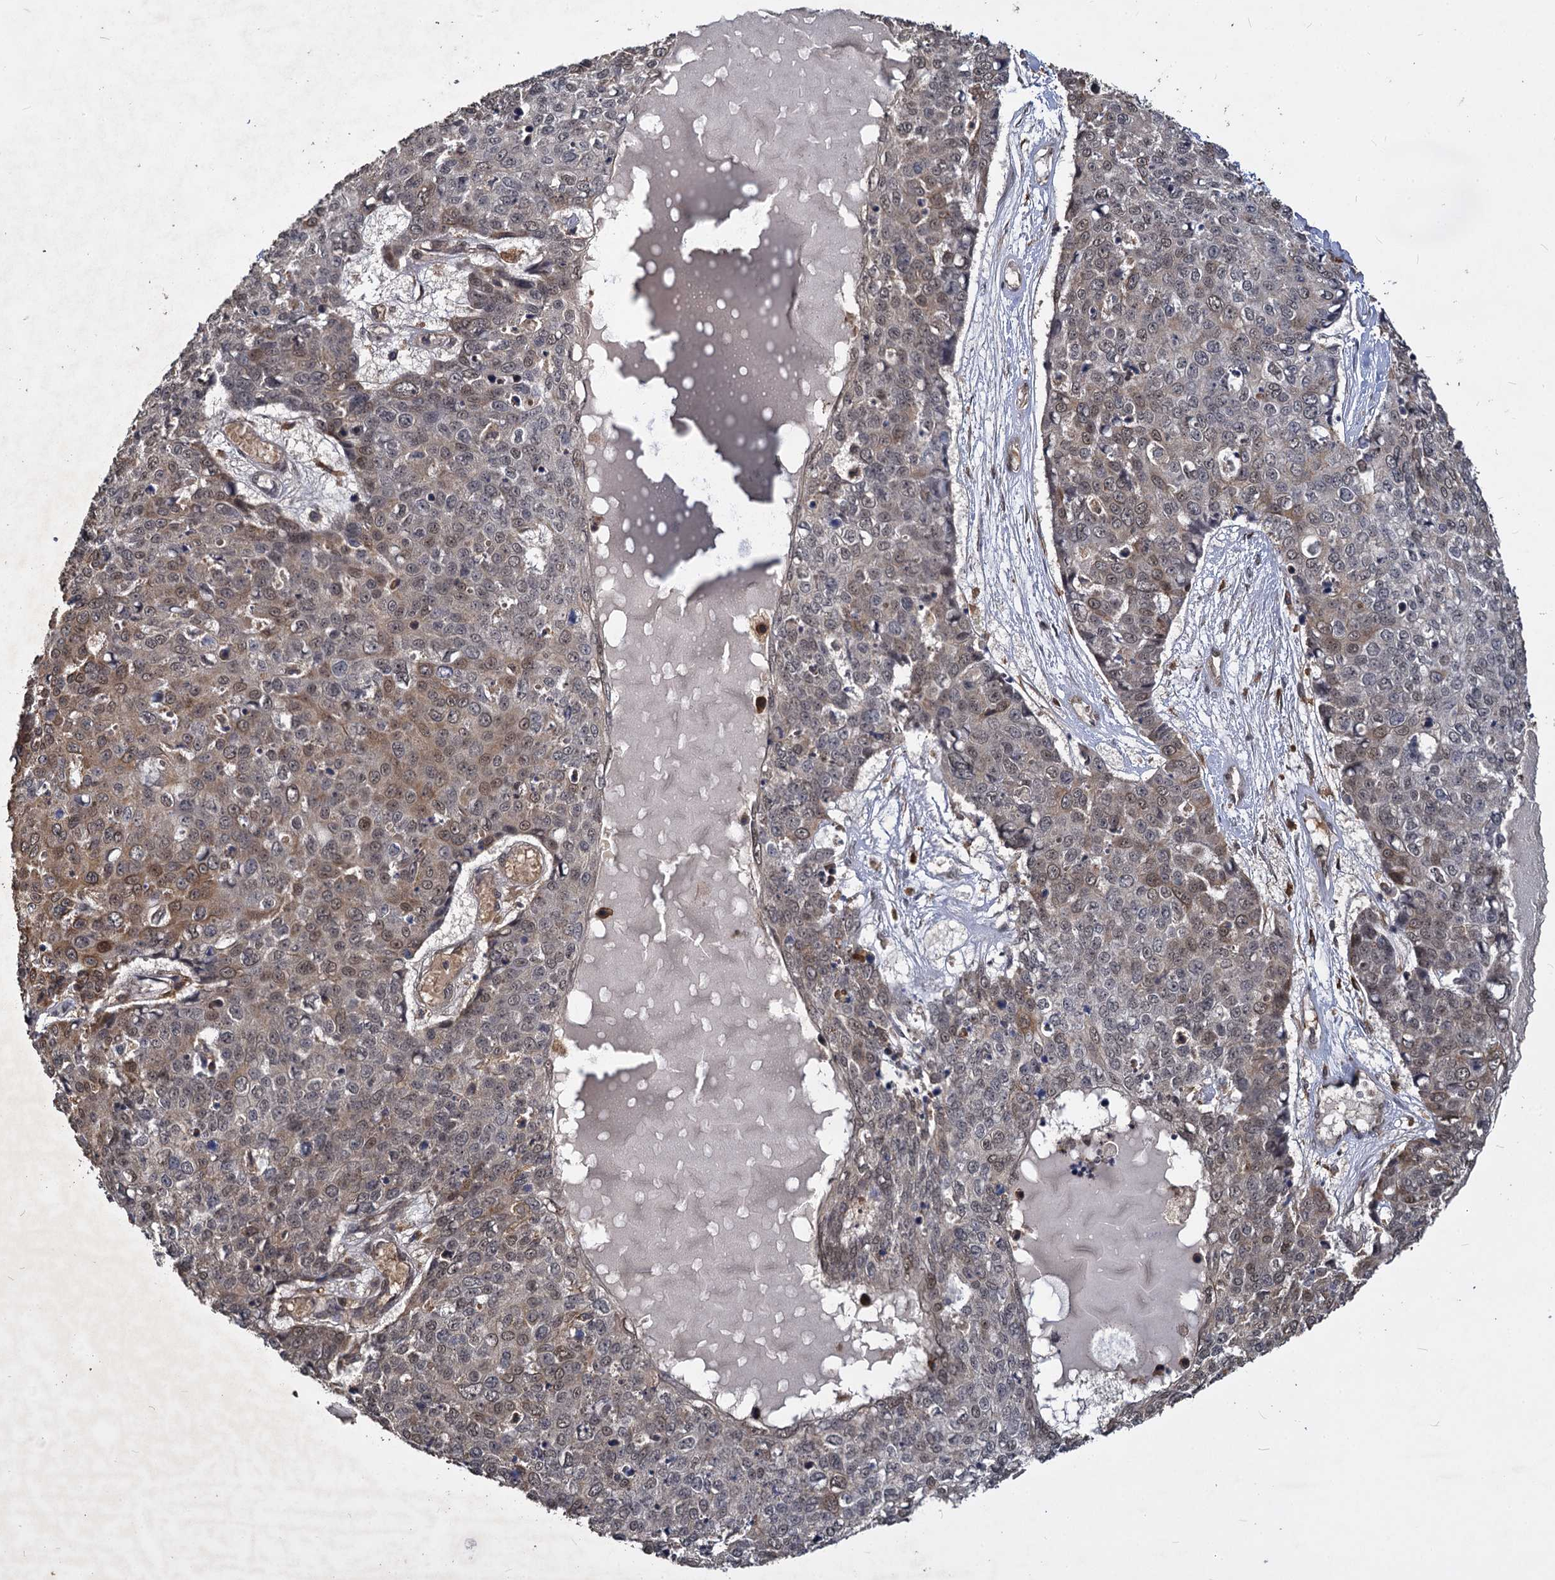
{"staining": {"intensity": "weak", "quantity": "<25%", "location": "cytoplasmic/membranous,nuclear"}, "tissue": "skin cancer", "cell_type": "Tumor cells", "image_type": "cancer", "snomed": [{"axis": "morphology", "description": "Squamous cell carcinoma, NOS"}, {"axis": "topography", "description": "Skin"}], "caption": "Tumor cells show no significant staining in skin squamous cell carcinoma.", "gene": "VPS51", "patient": {"sex": "female", "age": 44}}